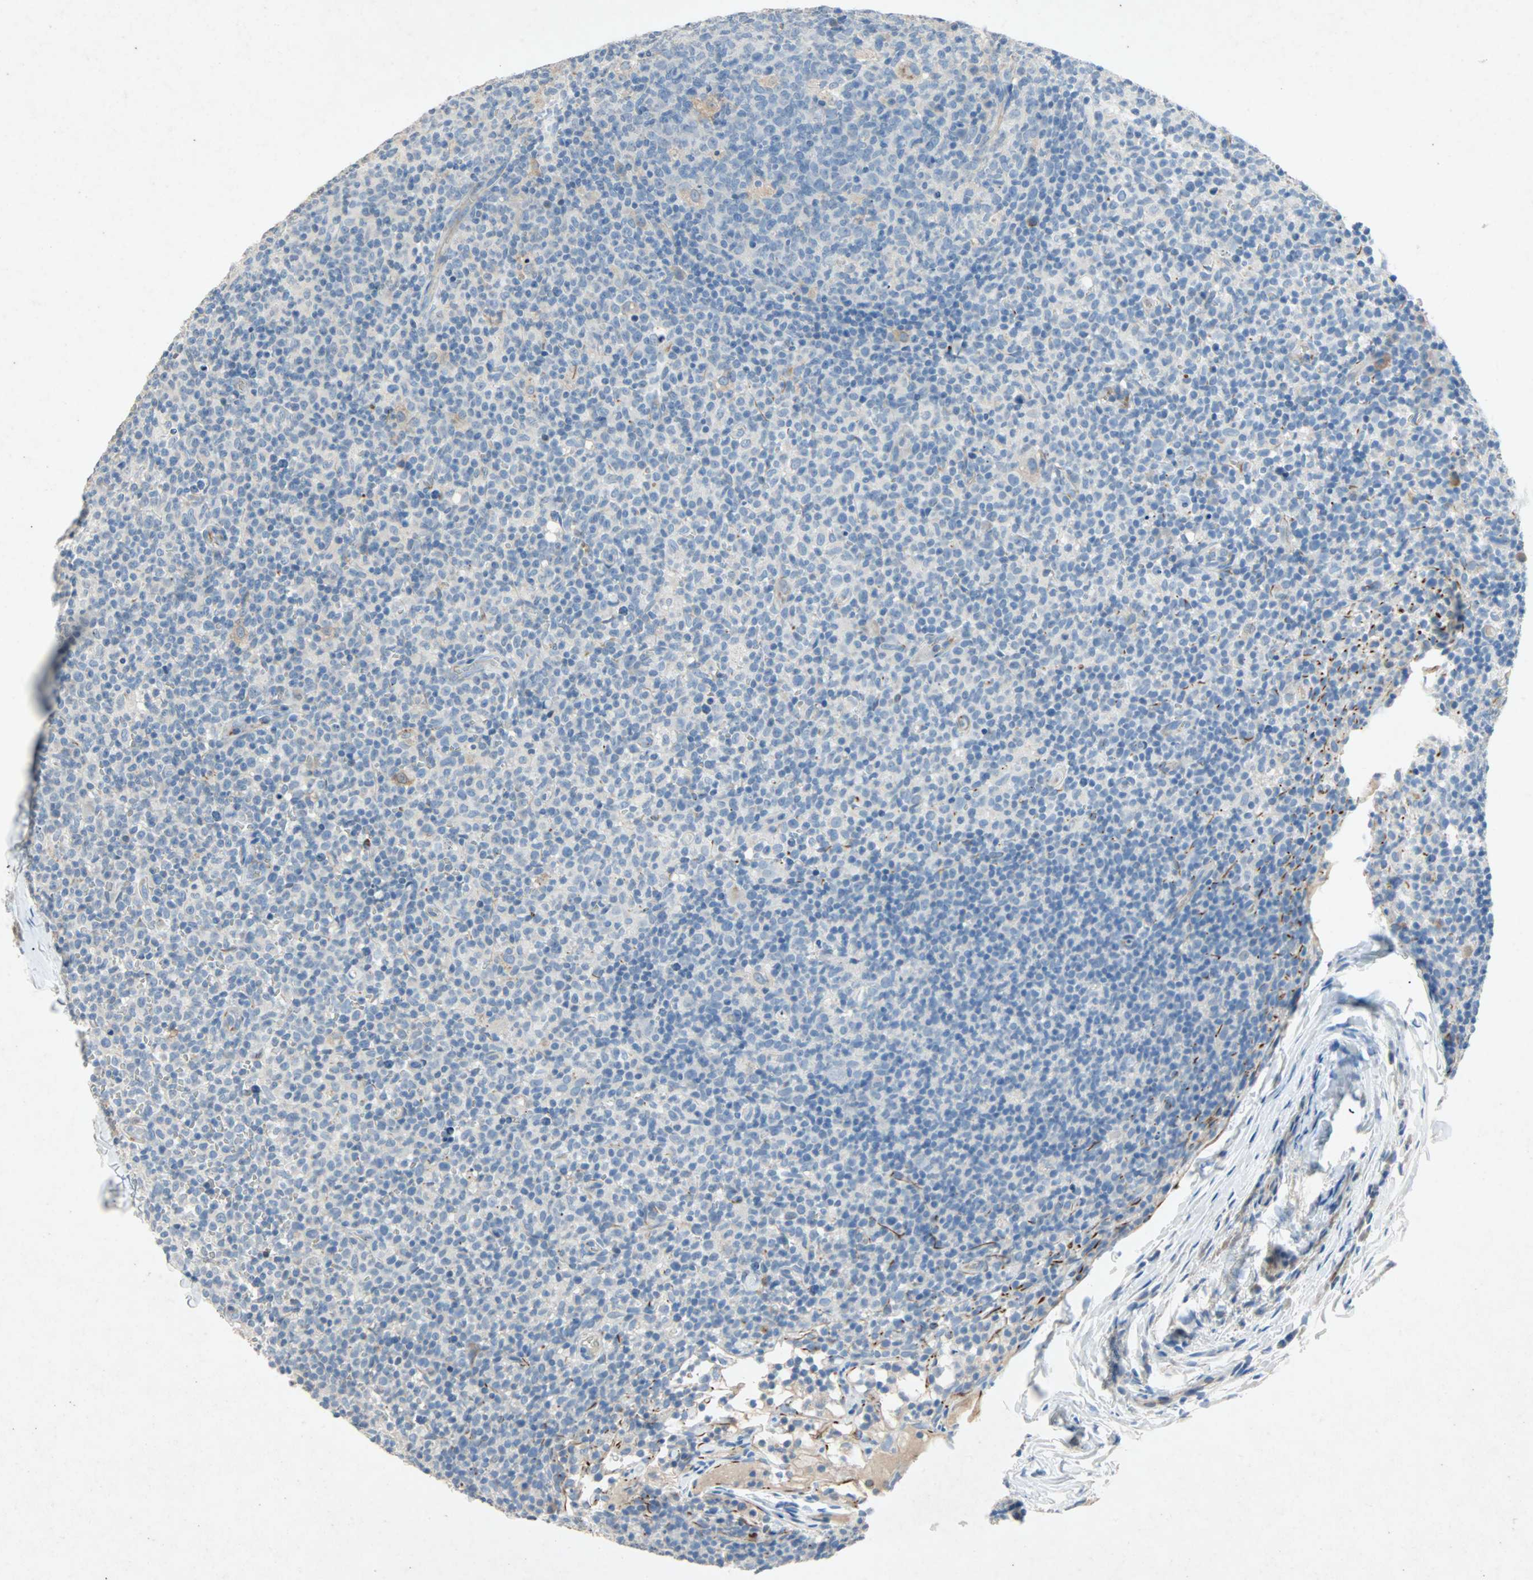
{"staining": {"intensity": "negative", "quantity": "none", "location": "none"}, "tissue": "lymph node", "cell_type": "Germinal center cells", "image_type": "normal", "snomed": [{"axis": "morphology", "description": "Normal tissue, NOS"}, {"axis": "morphology", "description": "Inflammation, NOS"}, {"axis": "topography", "description": "Lymph node"}], "caption": "This is an immunohistochemistry (IHC) histopathology image of unremarkable human lymph node. There is no staining in germinal center cells.", "gene": "PCDHB2", "patient": {"sex": "male", "age": 55}}